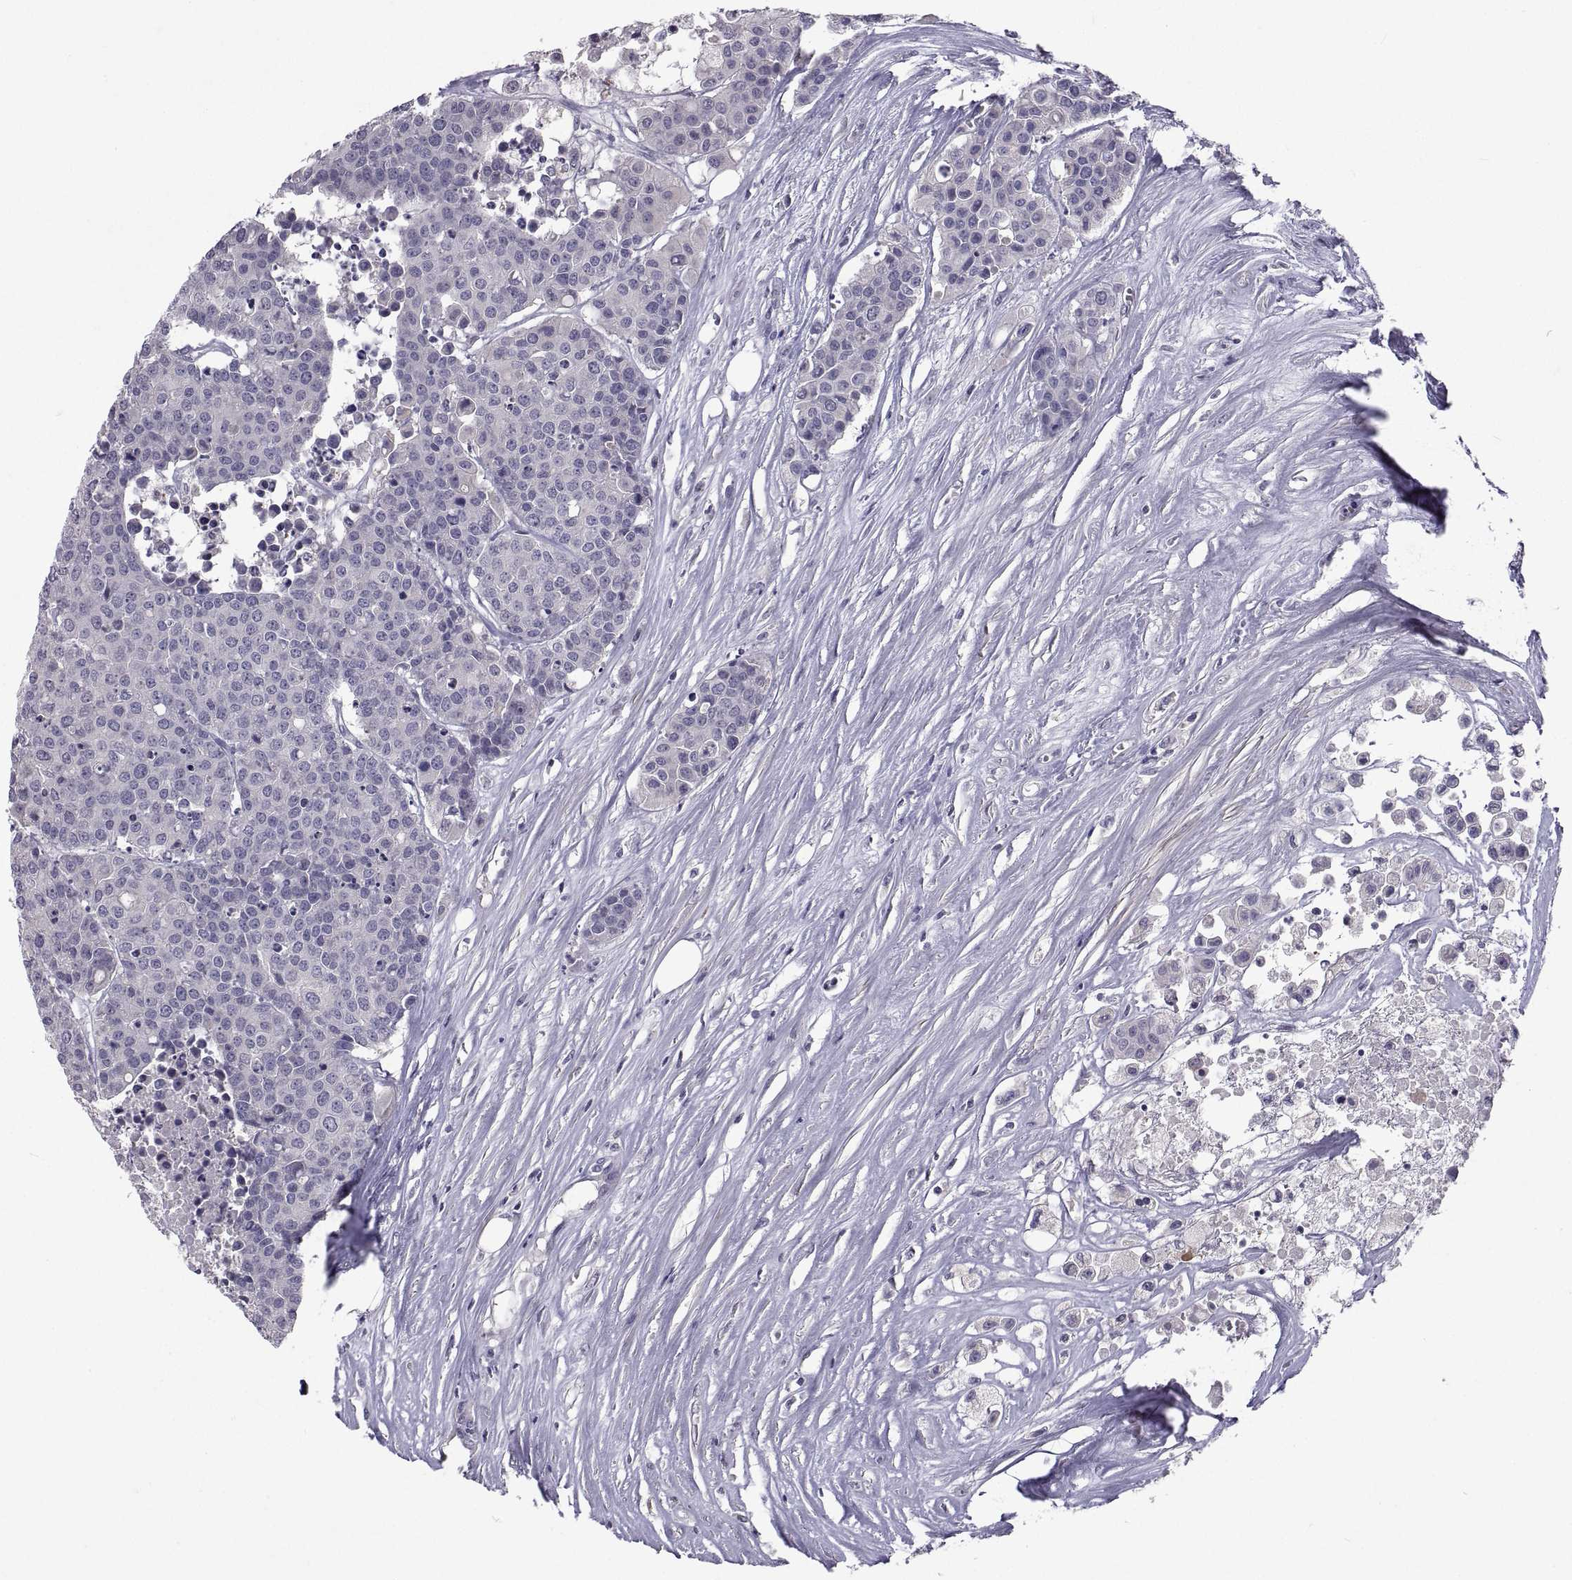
{"staining": {"intensity": "negative", "quantity": "none", "location": "none"}, "tissue": "carcinoid", "cell_type": "Tumor cells", "image_type": "cancer", "snomed": [{"axis": "morphology", "description": "Carcinoid, malignant, NOS"}, {"axis": "topography", "description": "Colon"}], "caption": "High magnification brightfield microscopy of malignant carcinoid stained with DAB (brown) and counterstained with hematoxylin (blue): tumor cells show no significant positivity. Nuclei are stained in blue.", "gene": "NPTX2", "patient": {"sex": "male", "age": 81}}